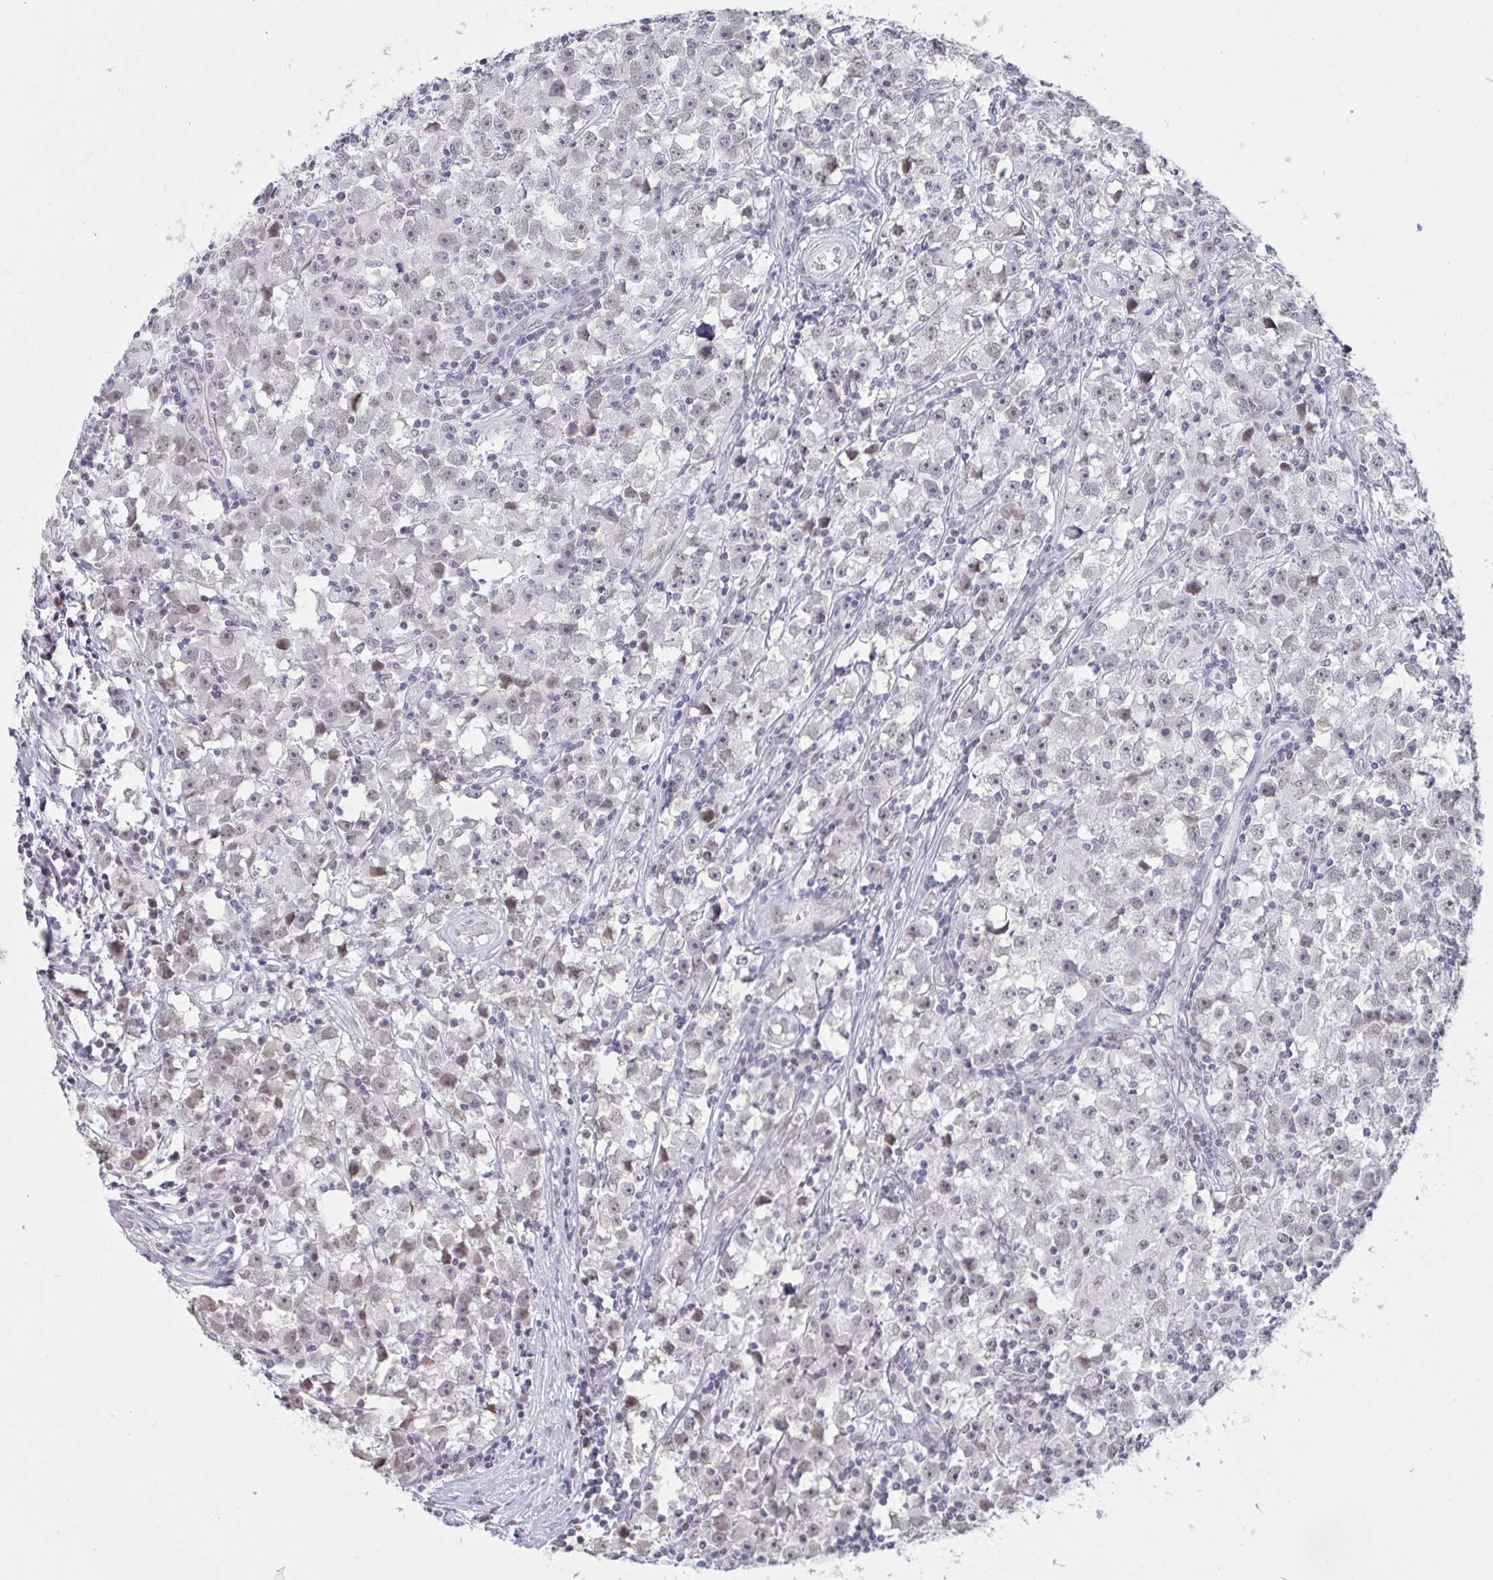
{"staining": {"intensity": "weak", "quantity": "<25%", "location": "nuclear"}, "tissue": "testis cancer", "cell_type": "Tumor cells", "image_type": "cancer", "snomed": [{"axis": "morphology", "description": "Seminoma, NOS"}, {"axis": "topography", "description": "Testis"}], "caption": "IHC of human seminoma (testis) reveals no expression in tumor cells.", "gene": "CBFA2T2", "patient": {"sex": "male", "age": 33}}